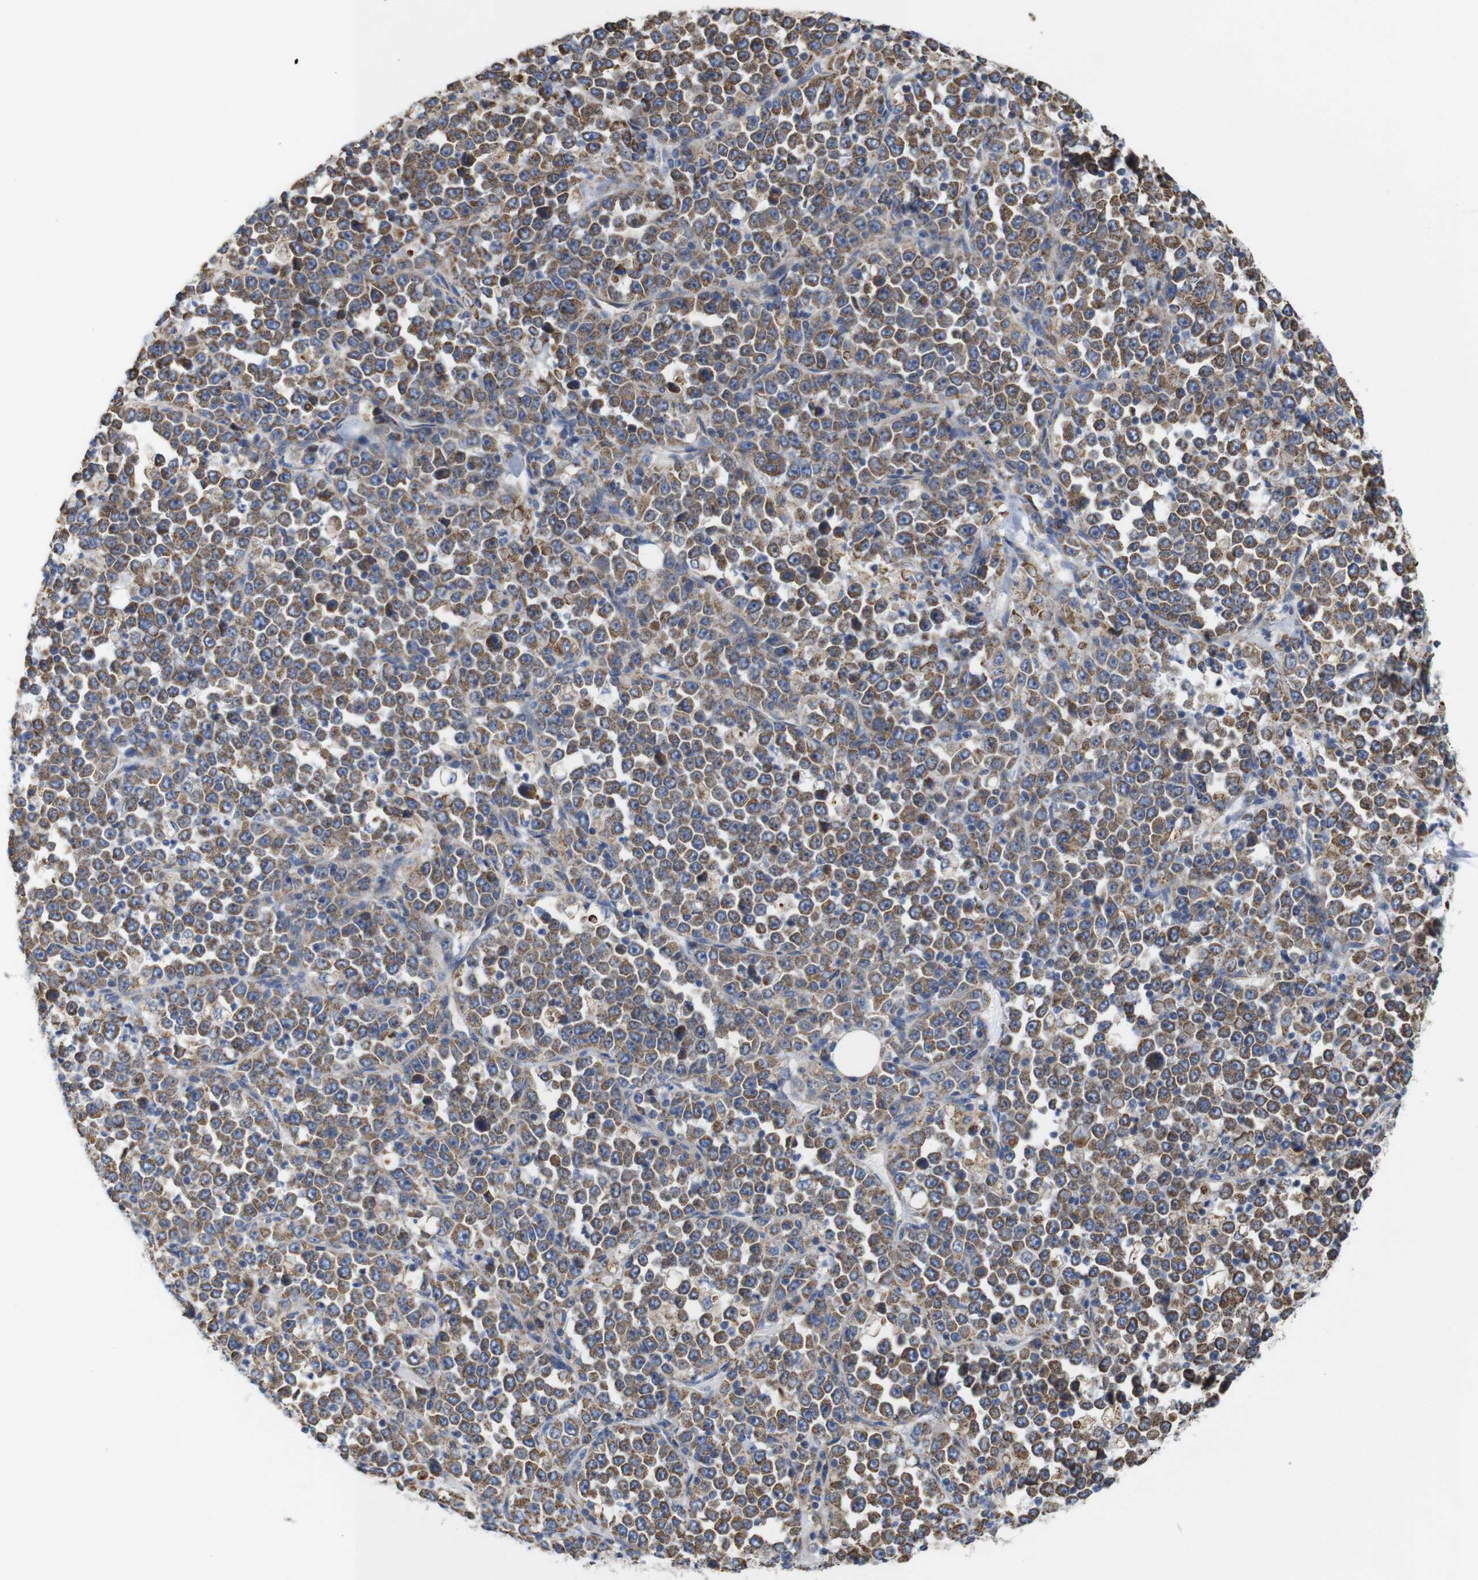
{"staining": {"intensity": "moderate", "quantity": ">75%", "location": "cytoplasmic/membranous"}, "tissue": "stomach cancer", "cell_type": "Tumor cells", "image_type": "cancer", "snomed": [{"axis": "morphology", "description": "Normal tissue, NOS"}, {"axis": "morphology", "description": "Adenocarcinoma, NOS"}, {"axis": "topography", "description": "Stomach, upper"}, {"axis": "topography", "description": "Stomach"}], "caption": "This histopathology image demonstrates IHC staining of stomach cancer, with medium moderate cytoplasmic/membranous positivity in approximately >75% of tumor cells.", "gene": "FAM171B", "patient": {"sex": "male", "age": 59}}